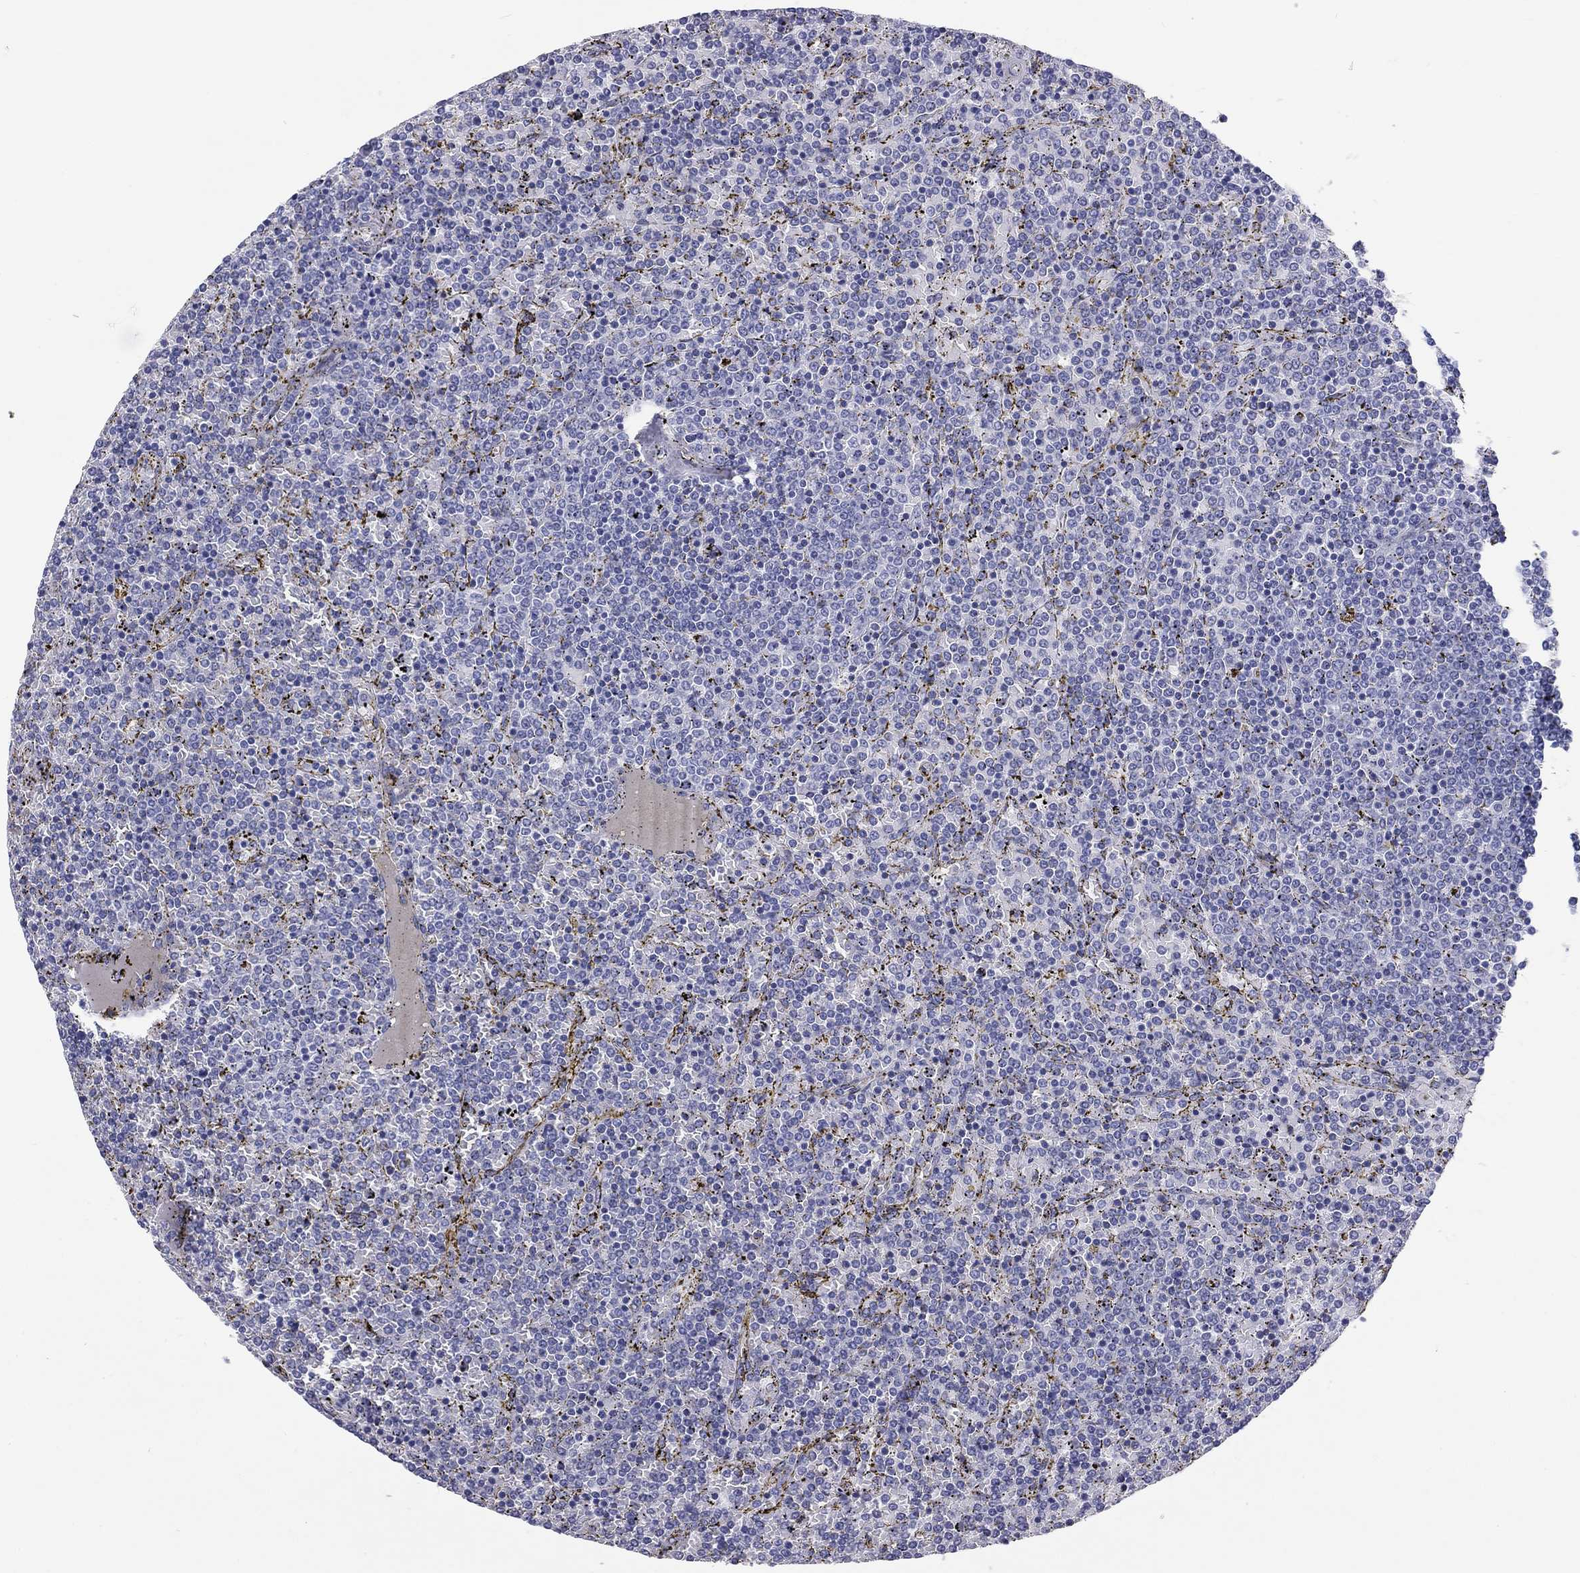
{"staining": {"intensity": "negative", "quantity": "none", "location": "none"}, "tissue": "lymphoma", "cell_type": "Tumor cells", "image_type": "cancer", "snomed": [{"axis": "morphology", "description": "Malignant lymphoma, non-Hodgkin's type, Low grade"}, {"axis": "topography", "description": "Spleen"}], "caption": "Immunohistochemistry of low-grade malignant lymphoma, non-Hodgkin's type displays no expression in tumor cells.", "gene": "DNALI1", "patient": {"sex": "female", "age": 77}}